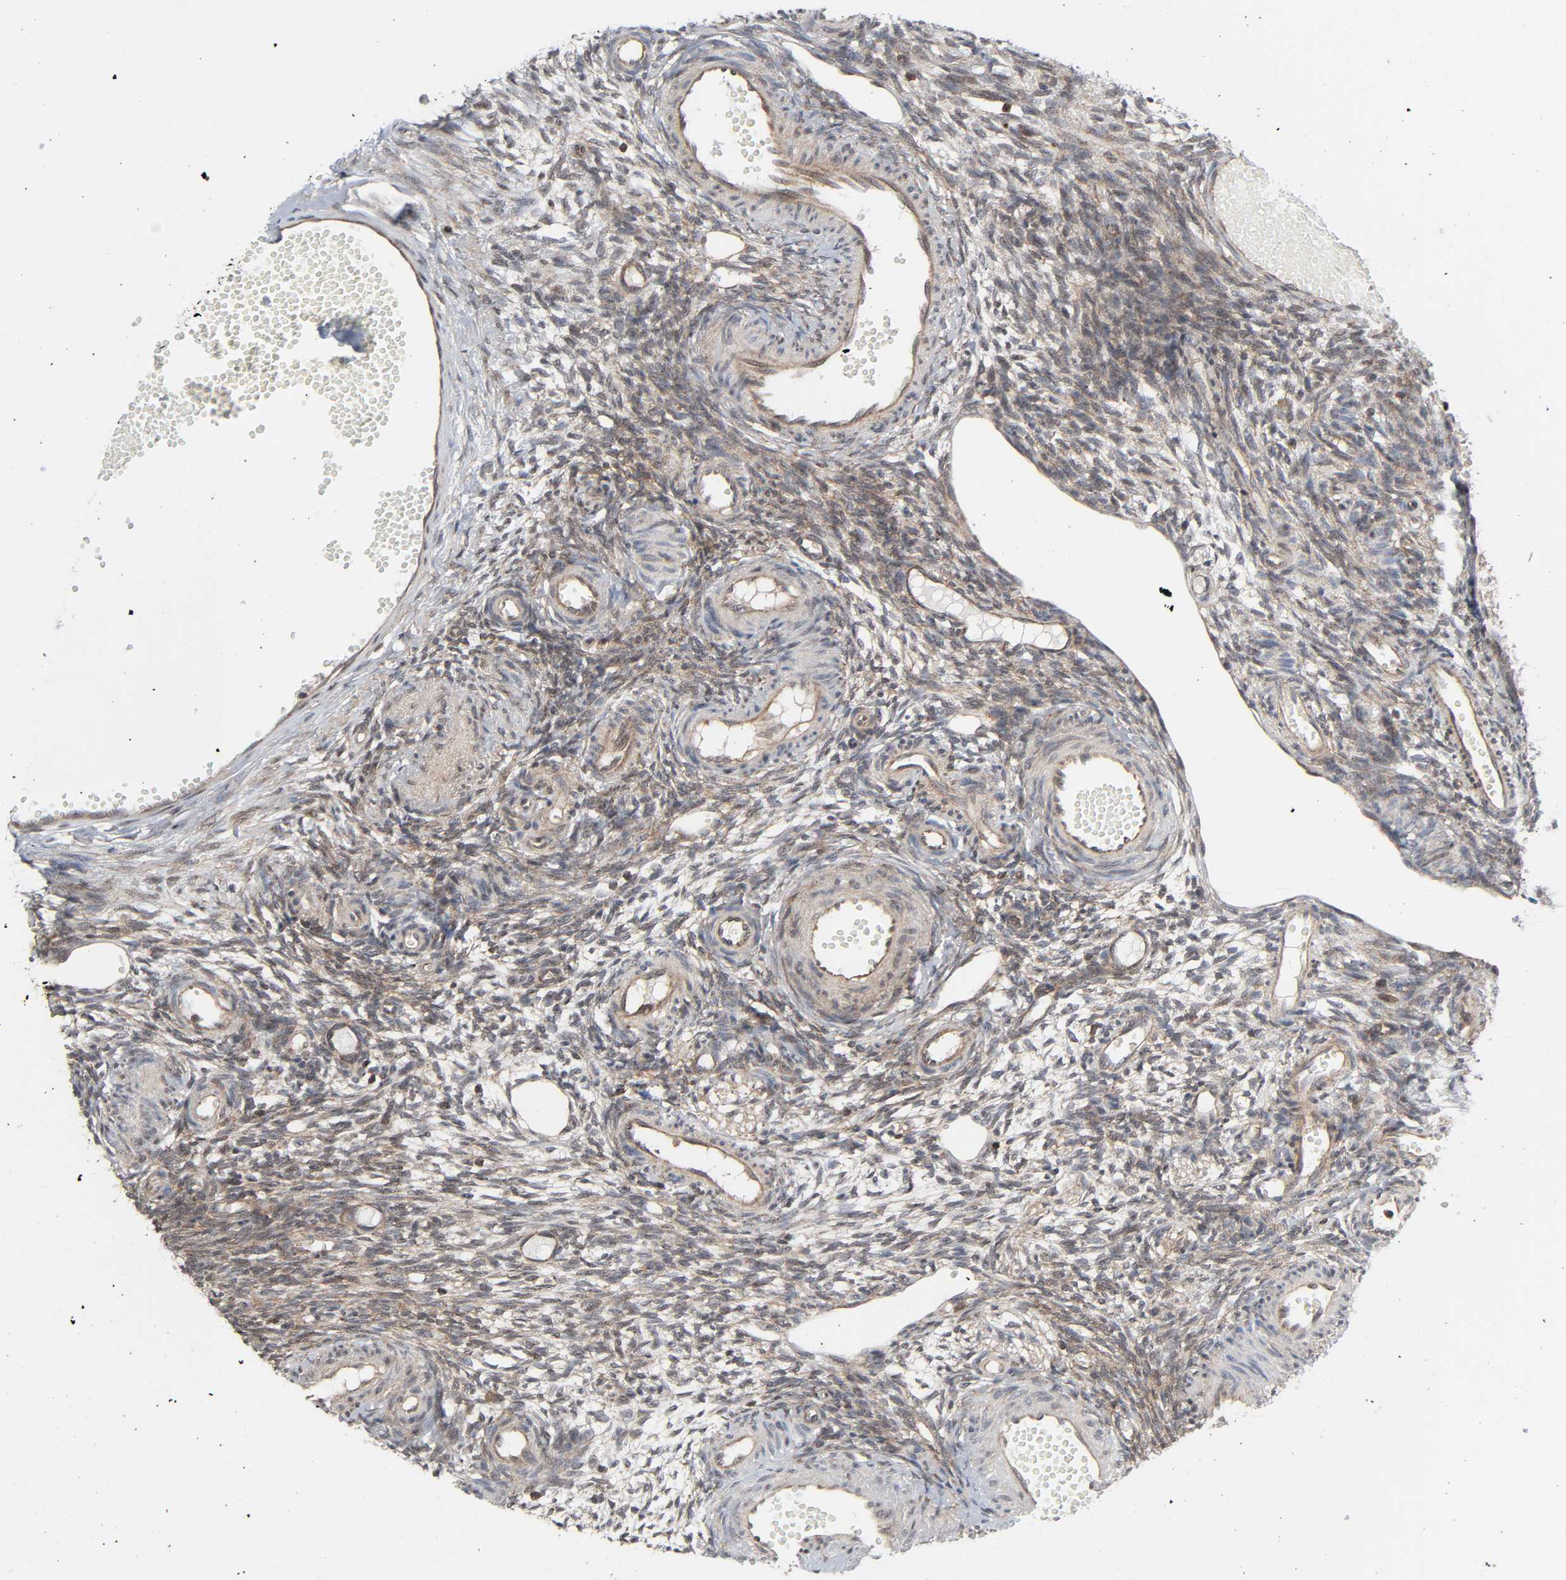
{"staining": {"intensity": "weak", "quantity": ">75%", "location": "cytoplasmic/membranous,nuclear"}, "tissue": "ovary", "cell_type": "Ovarian stroma cells", "image_type": "normal", "snomed": [{"axis": "morphology", "description": "Normal tissue, NOS"}, {"axis": "topography", "description": "Ovary"}], "caption": "High-power microscopy captured an immunohistochemistry histopathology image of benign ovary, revealing weak cytoplasmic/membranous,nuclear positivity in about >75% of ovarian stroma cells.", "gene": "GSK3A", "patient": {"sex": "female", "age": 35}}